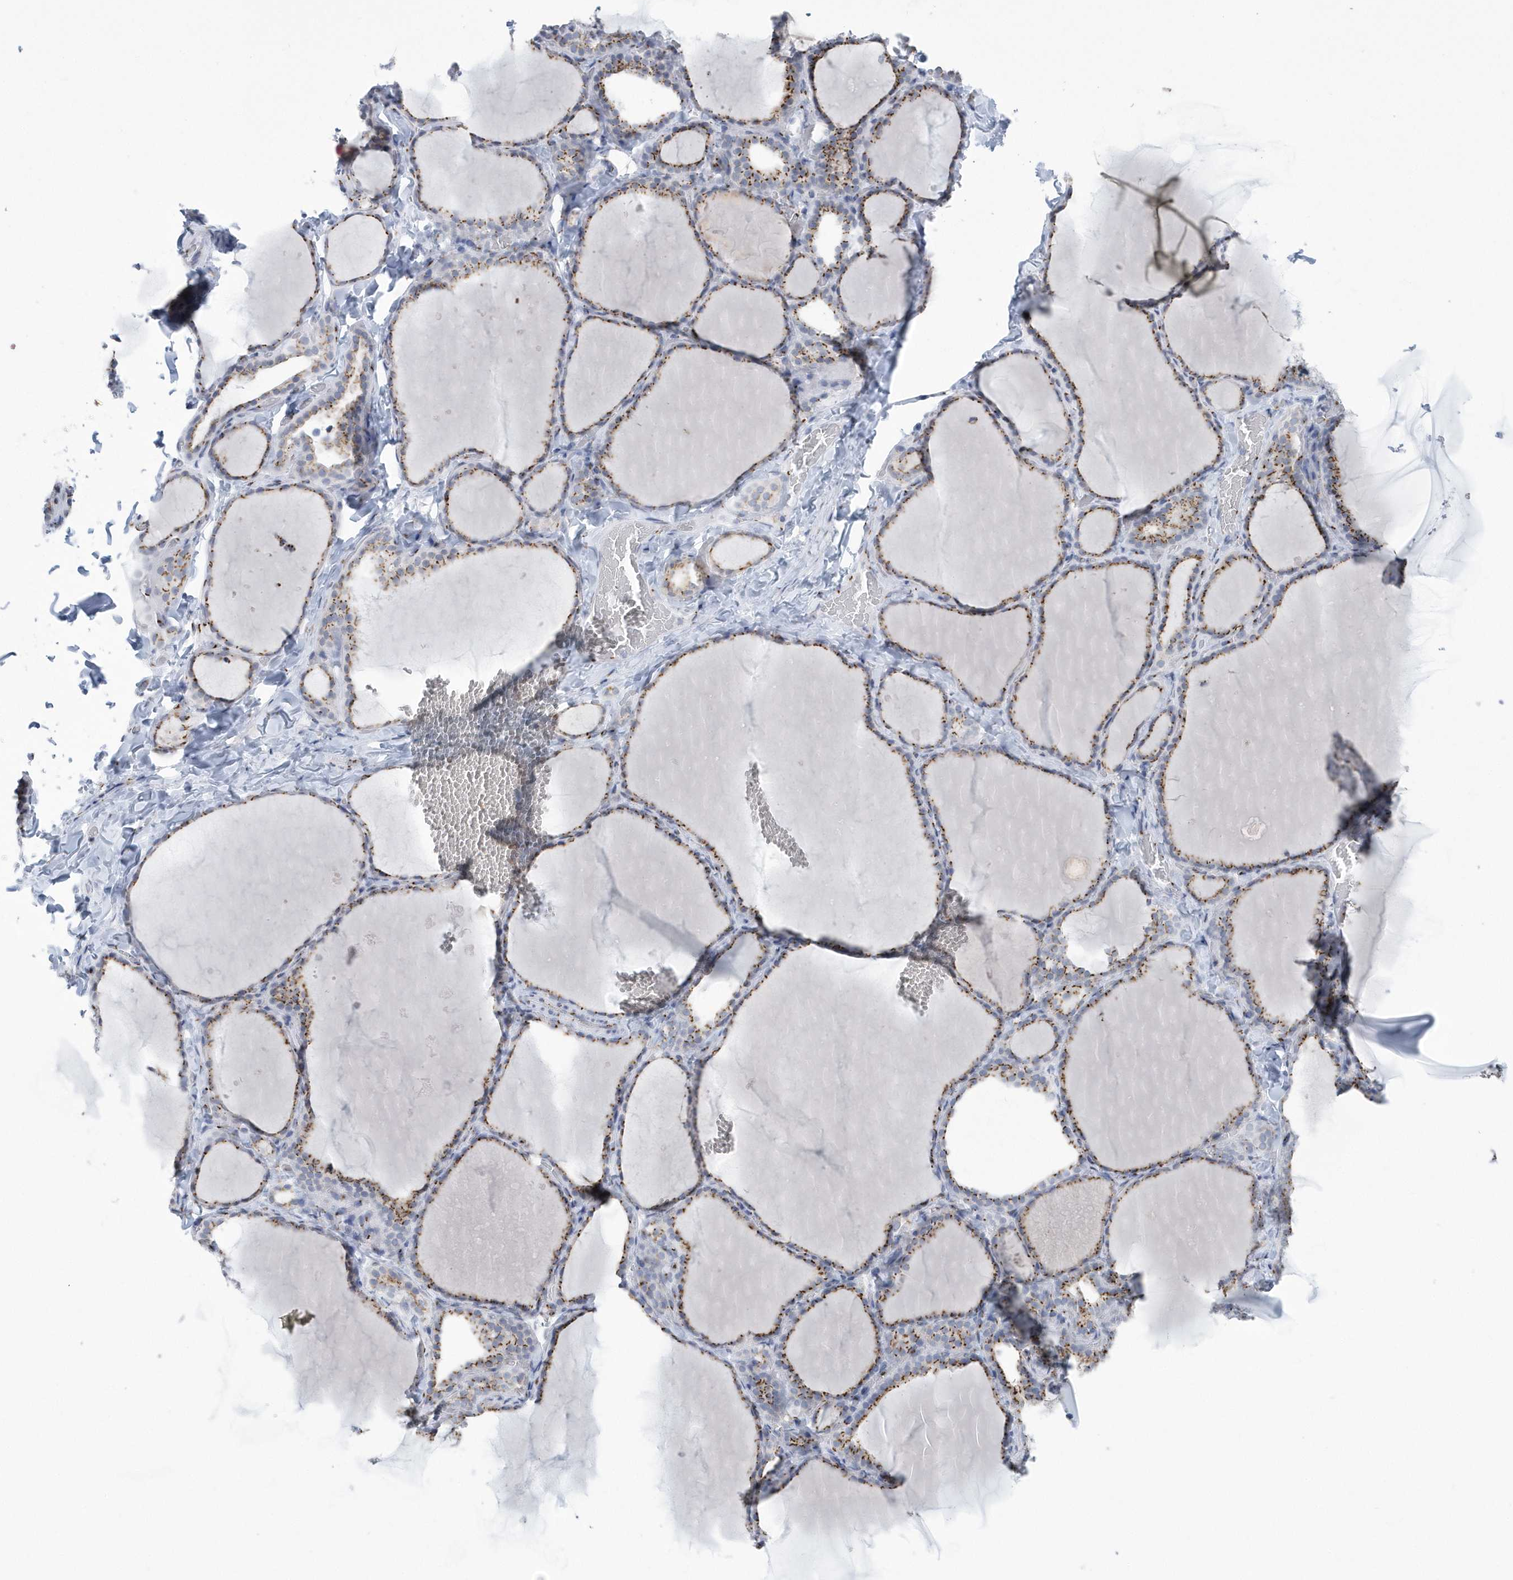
{"staining": {"intensity": "moderate", "quantity": ">75%", "location": "cytoplasmic/membranous"}, "tissue": "thyroid gland", "cell_type": "Glandular cells", "image_type": "normal", "snomed": [{"axis": "morphology", "description": "Normal tissue, NOS"}, {"axis": "topography", "description": "Thyroid gland"}], "caption": "This image exhibits IHC staining of benign human thyroid gland, with medium moderate cytoplasmic/membranous positivity in approximately >75% of glandular cells.", "gene": "SLX9", "patient": {"sex": "female", "age": 22}}